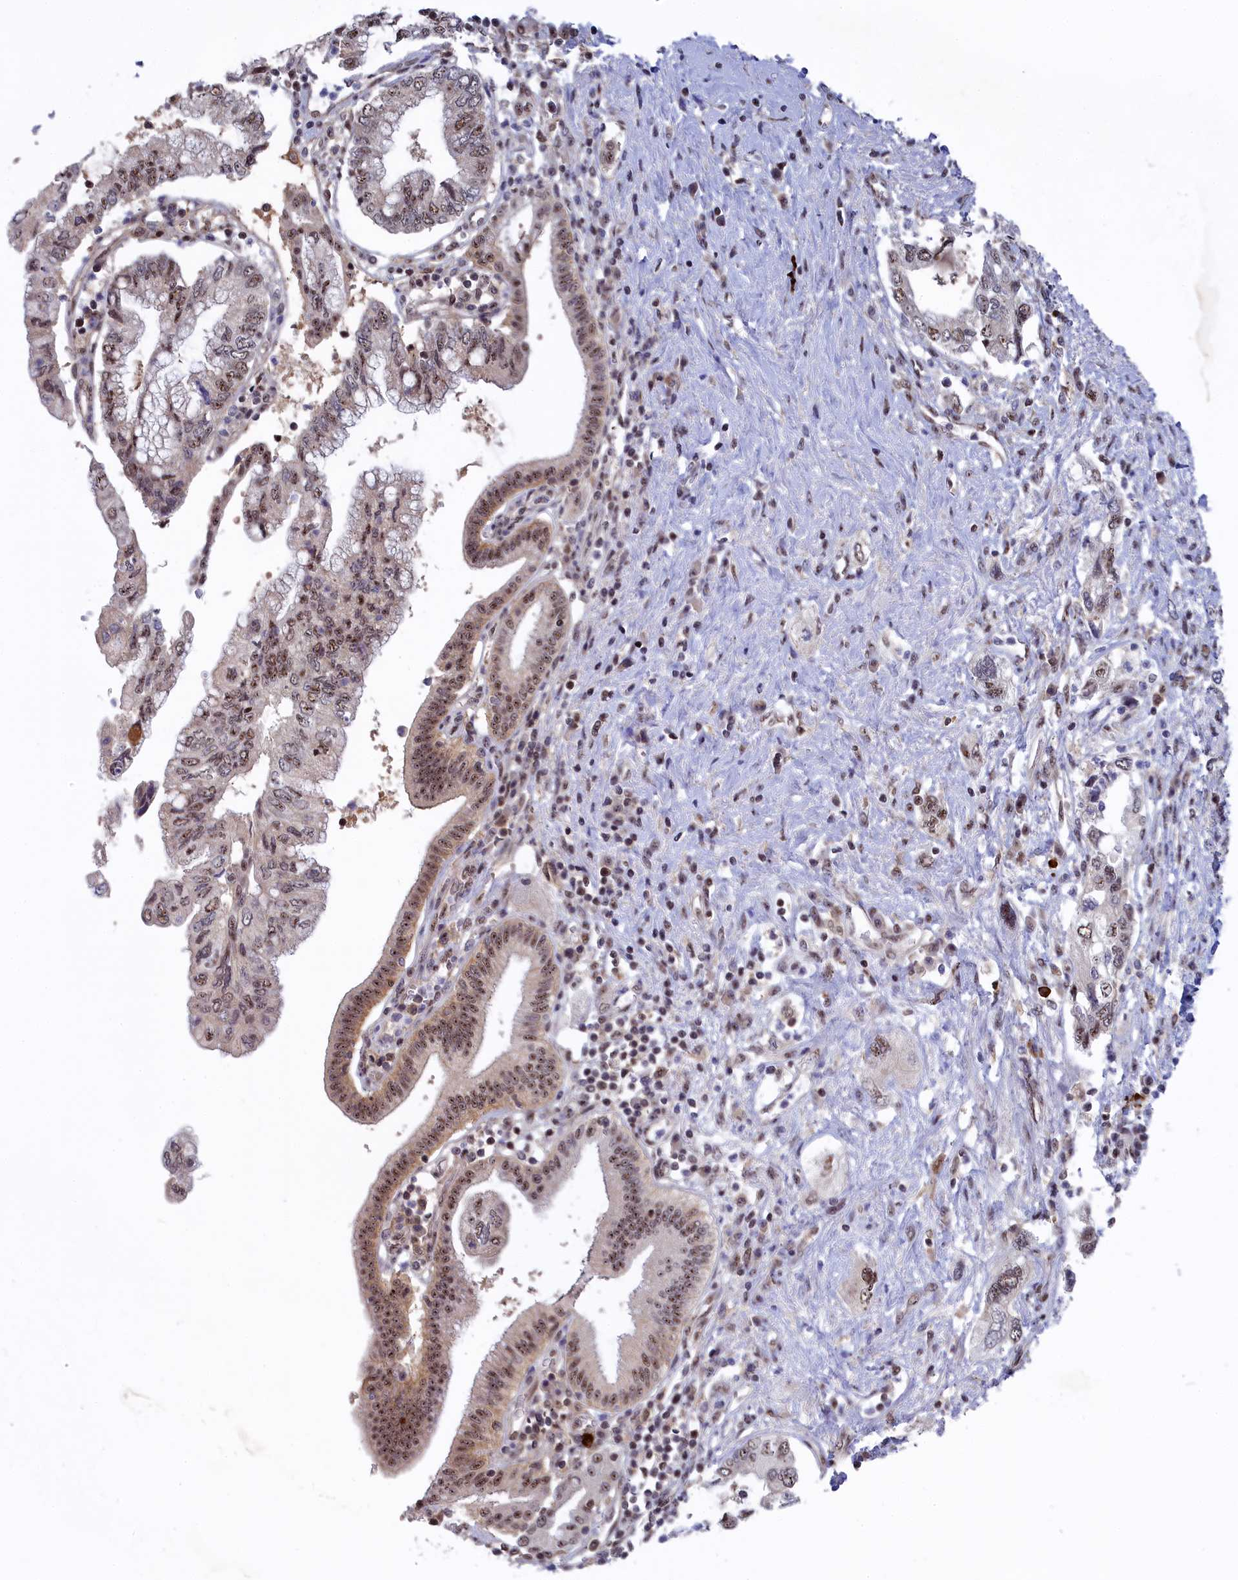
{"staining": {"intensity": "moderate", "quantity": "25%-75%", "location": "nuclear"}, "tissue": "pancreatic cancer", "cell_type": "Tumor cells", "image_type": "cancer", "snomed": [{"axis": "morphology", "description": "Adenocarcinoma, NOS"}, {"axis": "topography", "description": "Pancreas"}], "caption": "Moderate nuclear protein positivity is appreciated in approximately 25%-75% of tumor cells in pancreatic cancer (adenocarcinoma).", "gene": "TAB1", "patient": {"sex": "female", "age": 73}}